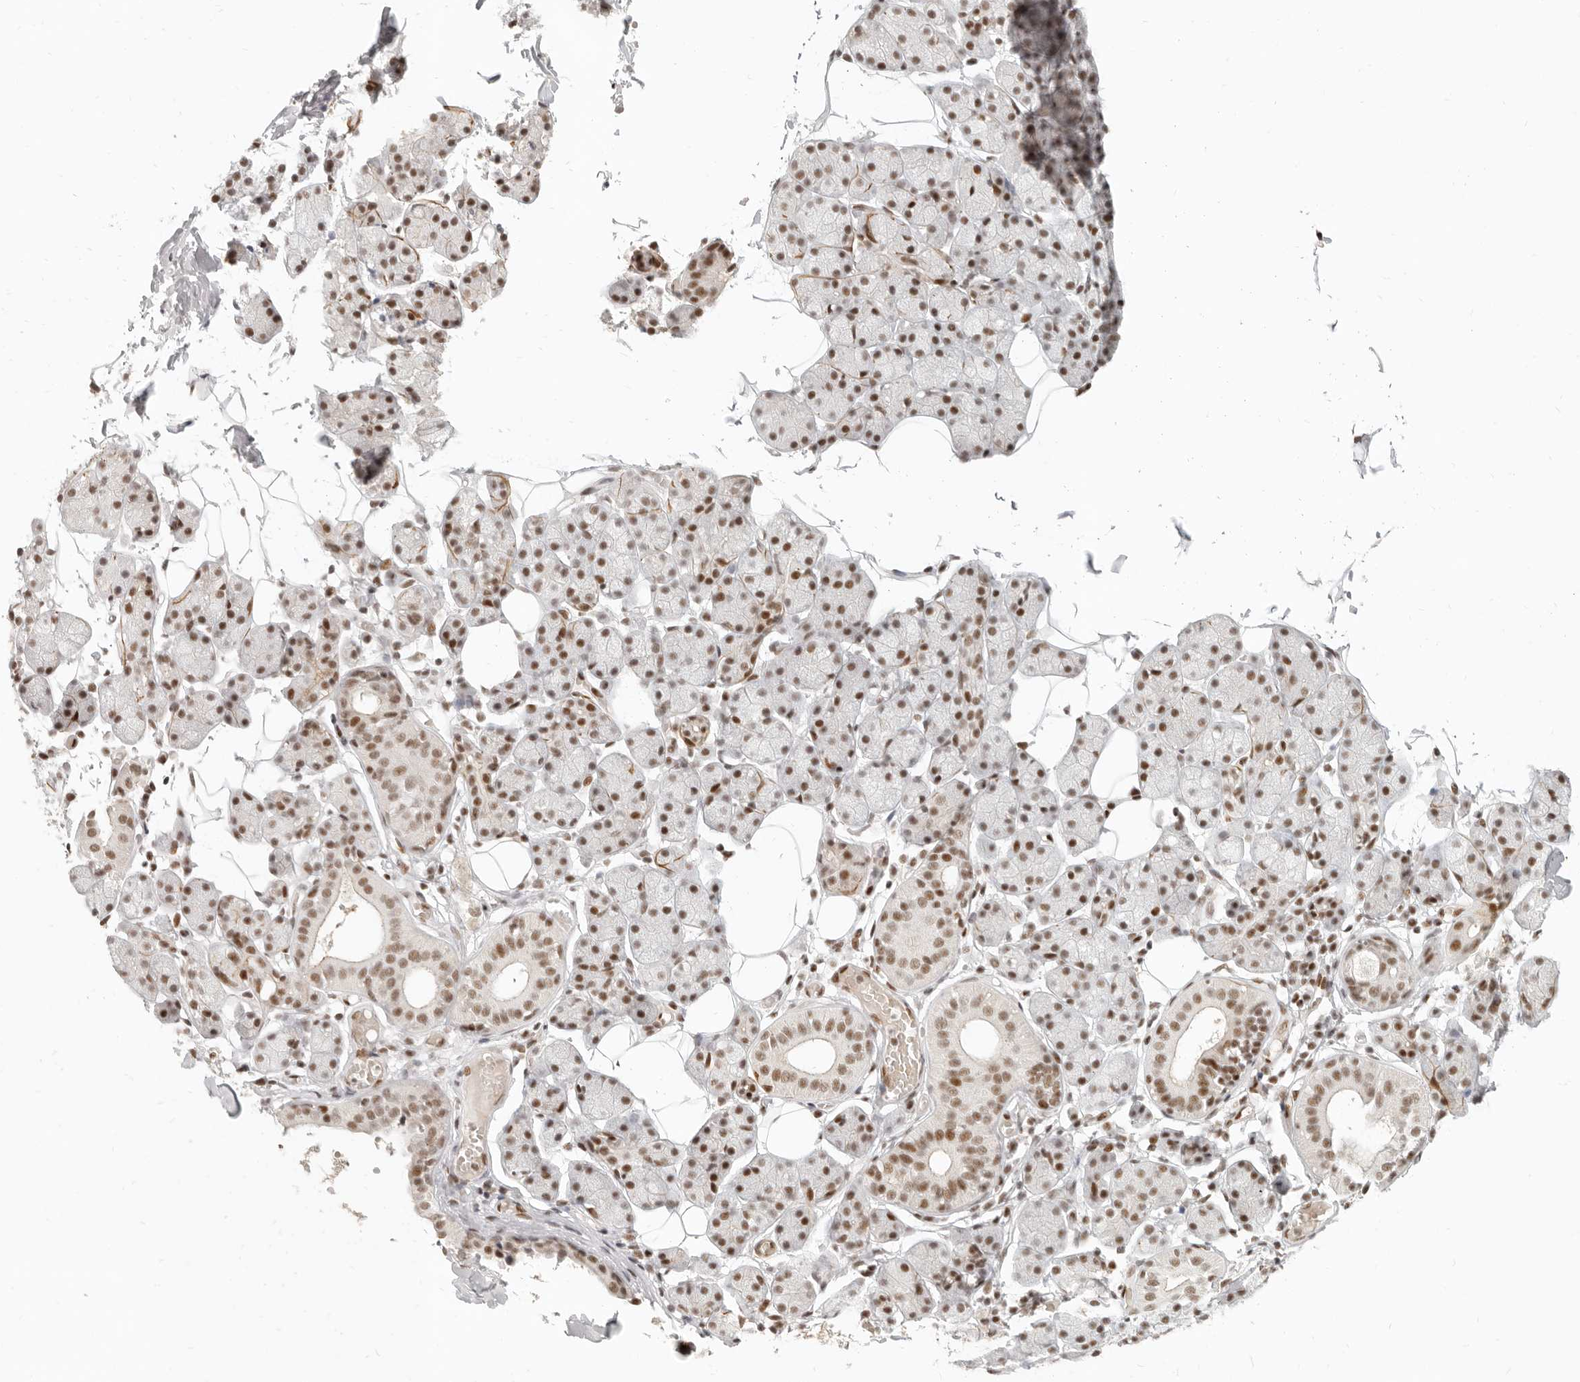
{"staining": {"intensity": "moderate", "quantity": ">75%", "location": "nuclear"}, "tissue": "salivary gland", "cell_type": "Glandular cells", "image_type": "normal", "snomed": [{"axis": "morphology", "description": "Normal tissue, NOS"}, {"axis": "topography", "description": "Salivary gland"}], "caption": "High-magnification brightfield microscopy of normal salivary gland stained with DAB (3,3'-diaminobenzidine) (brown) and counterstained with hematoxylin (blue). glandular cells exhibit moderate nuclear positivity is appreciated in about>75% of cells. (DAB IHC with brightfield microscopy, high magnification).", "gene": "GABPA", "patient": {"sex": "female", "age": 33}}